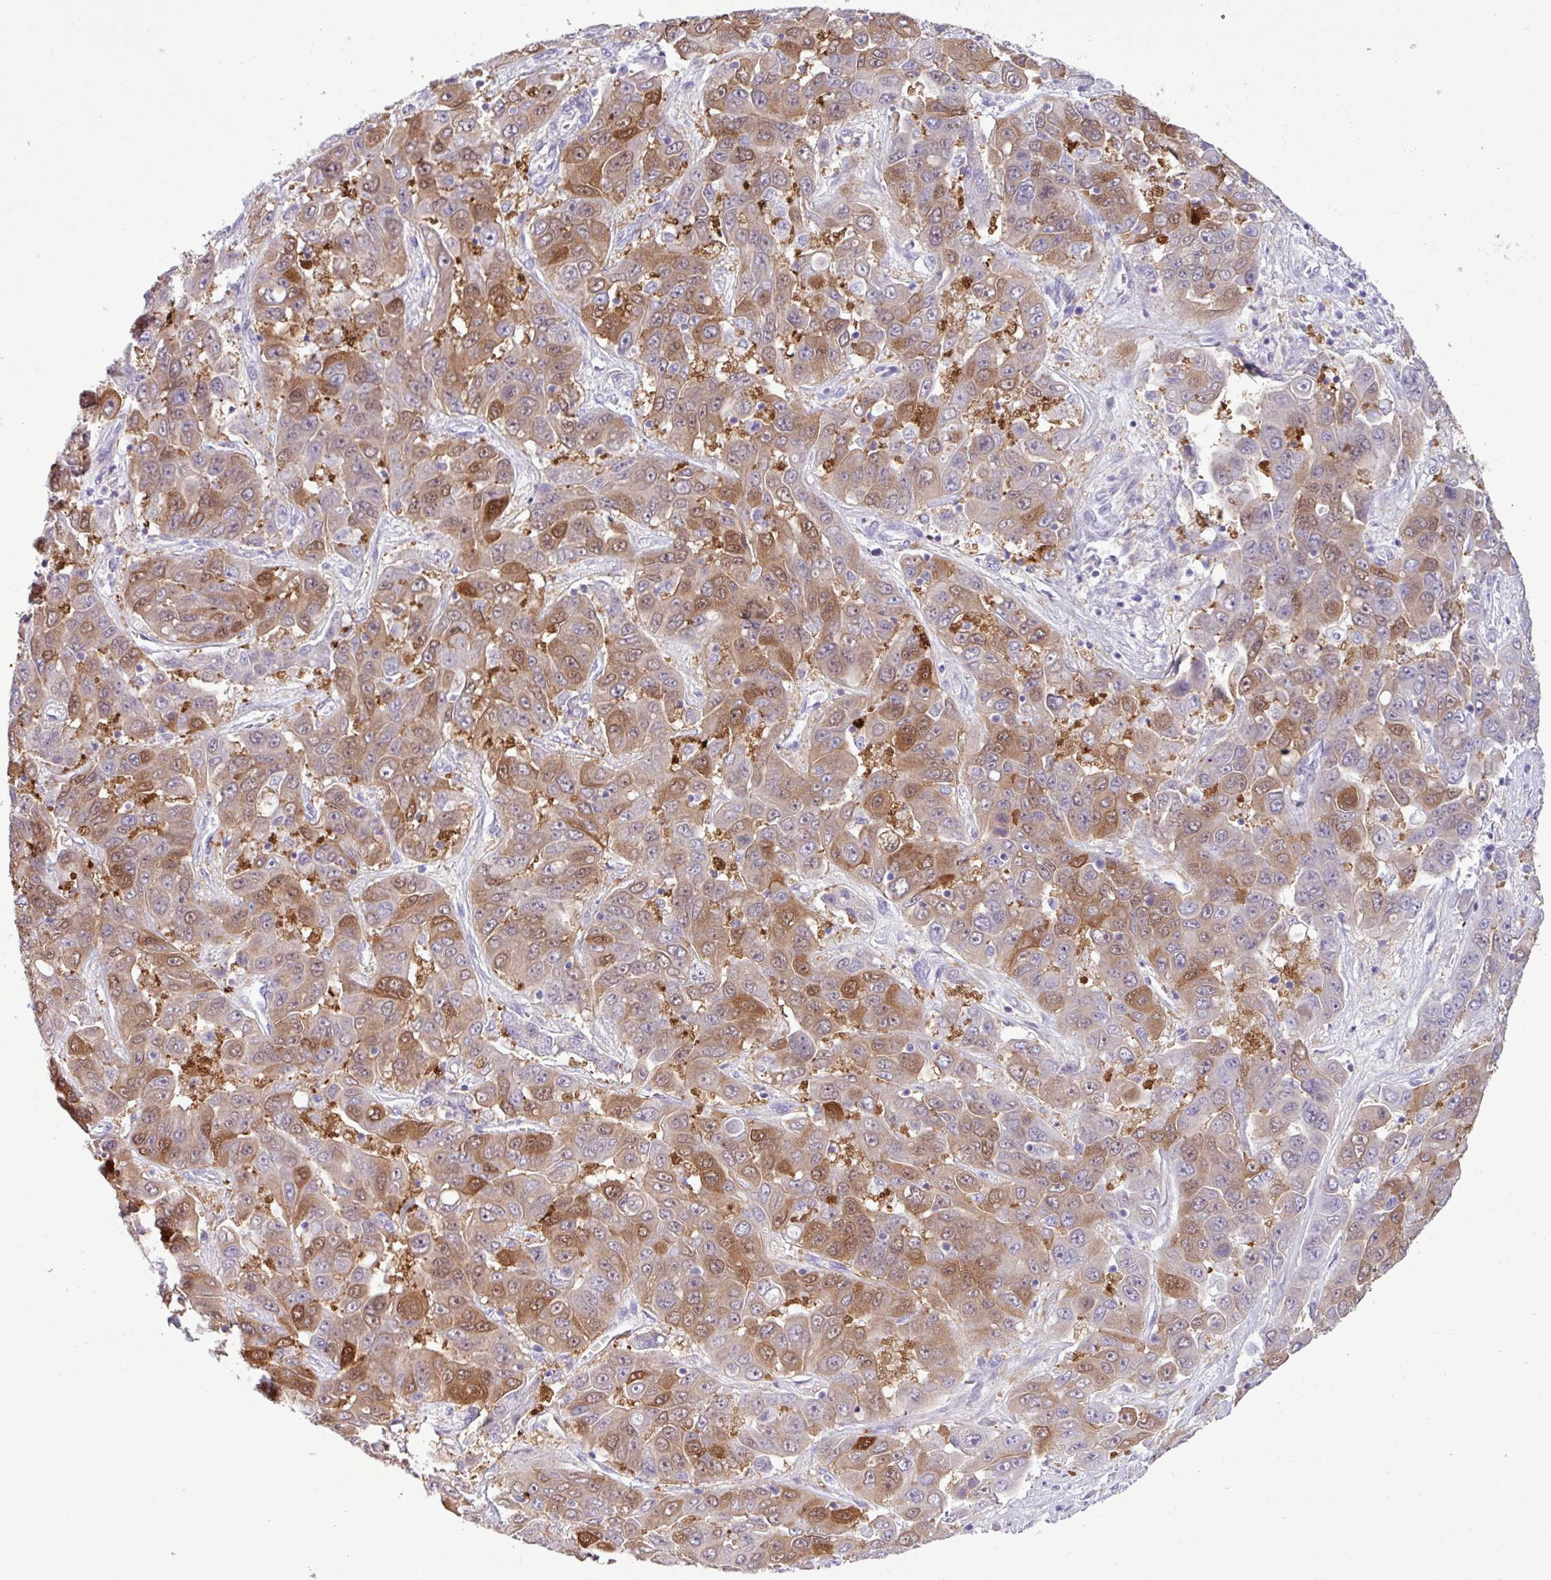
{"staining": {"intensity": "moderate", "quantity": ">75%", "location": "cytoplasmic/membranous,nuclear"}, "tissue": "liver cancer", "cell_type": "Tumor cells", "image_type": "cancer", "snomed": [{"axis": "morphology", "description": "Cholangiocarcinoma"}, {"axis": "topography", "description": "Liver"}], "caption": "High-magnification brightfield microscopy of liver cancer (cholangiocarcinoma) stained with DAB (3,3'-diaminobenzidine) (brown) and counterstained with hematoxylin (blue). tumor cells exhibit moderate cytoplasmic/membranous and nuclear expression is present in about>75% of cells.", "gene": "ALDH3A1", "patient": {"sex": "female", "age": 52}}